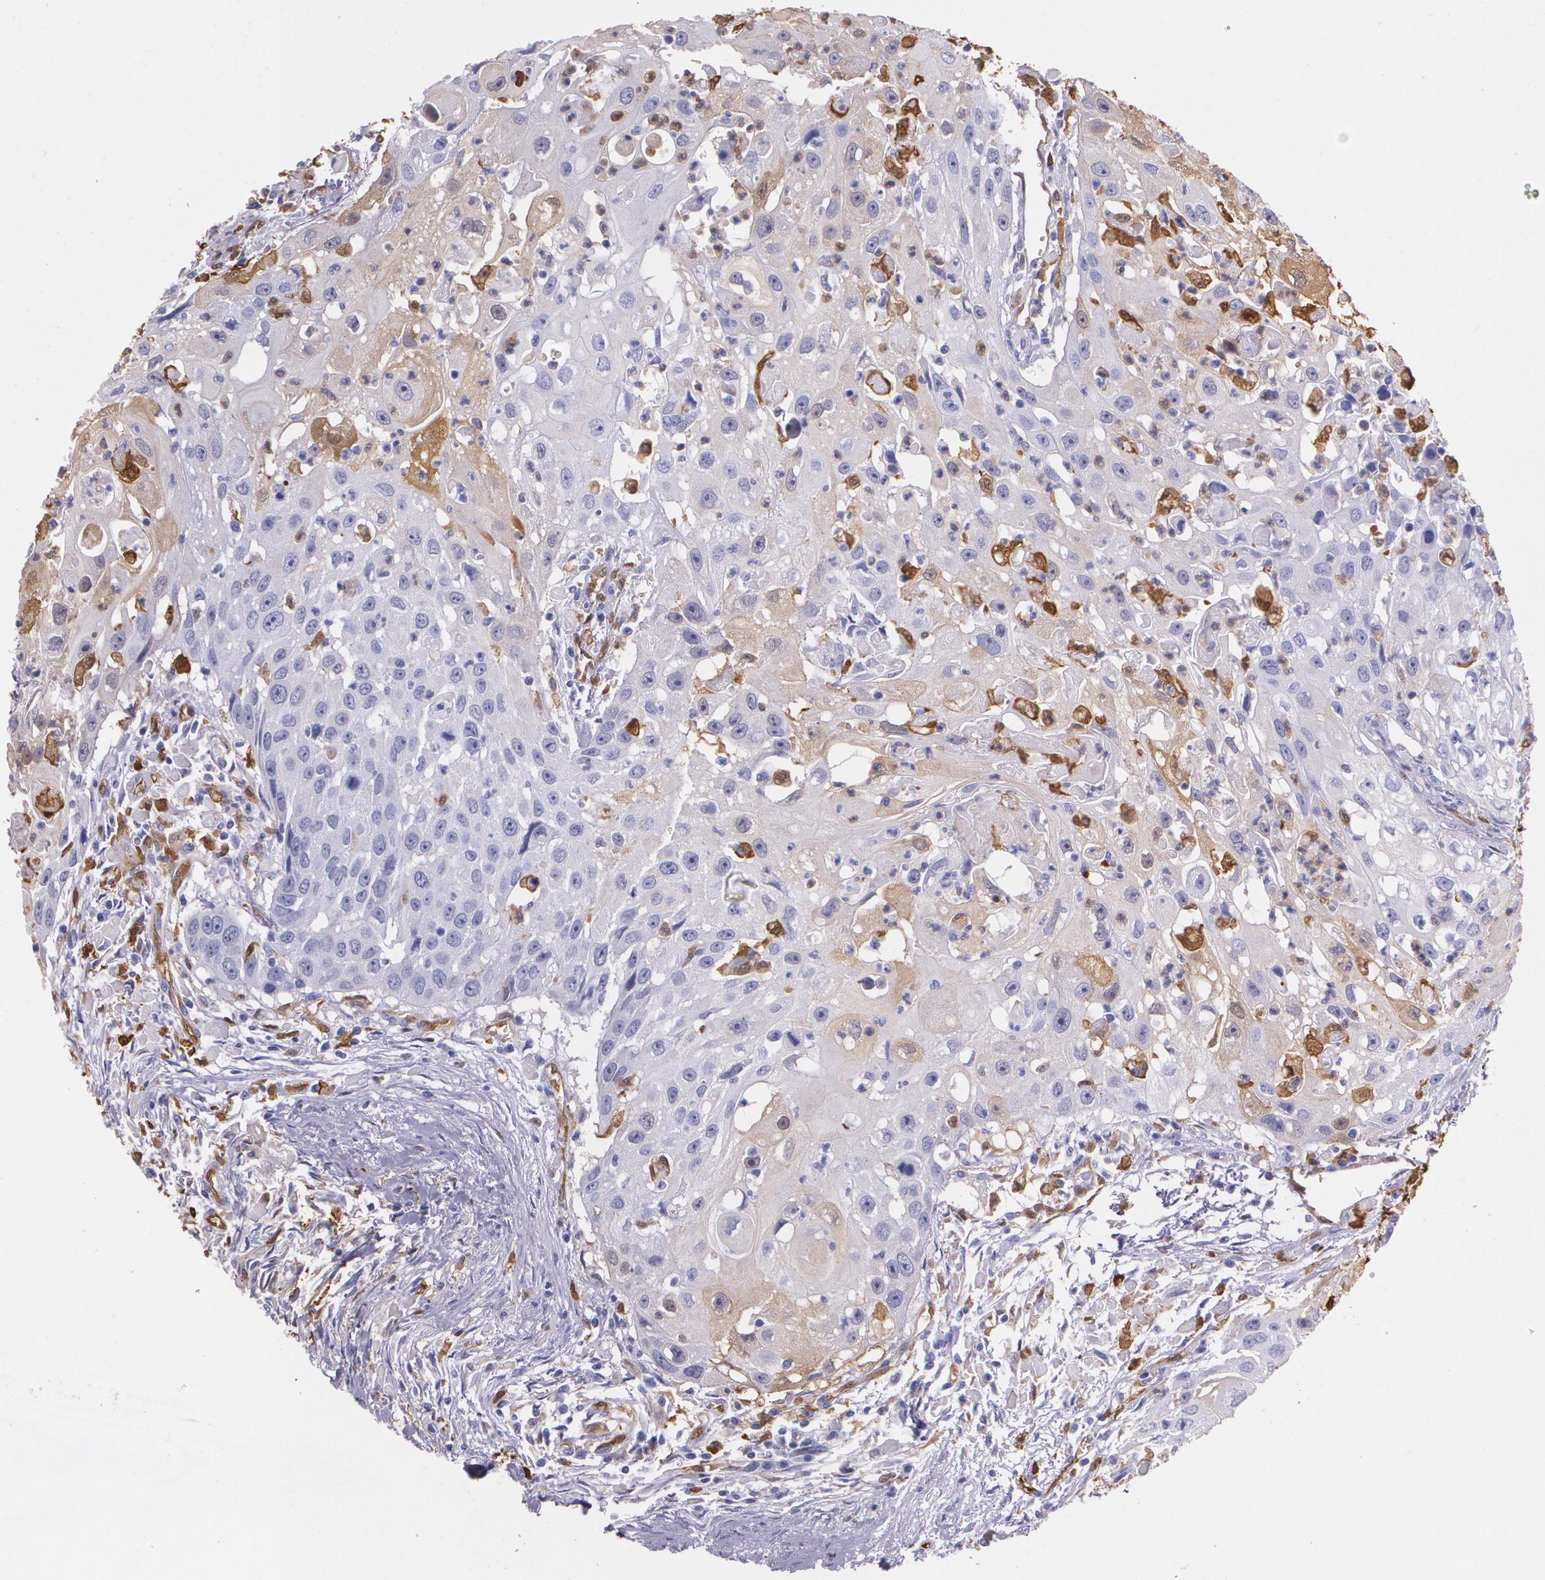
{"staining": {"intensity": "negative", "quantity": "none", "location": "none"}, "tissue": "head and neck cancer", "cell_type": "Tumor cells", "image_type": "cancer", "snomed": [{"axis": "morphology", "description": "Squamous cell carcinoma, NOS"}, {"axis": "topography", "description": "Head-Neck"}], "caption": "An immunohistochemistry (IHC) image of head and neck cancer is shown. There is no staining in tumor cells of head and neck cancer. Brightfield microscopy of IHC stained with DAB (3,3'-diaminobenzidine) (brown) and hematoxylin (blue), captured at high magnification.", "gene": "MMP2", "patient": {"sex": "male", "age": 64}}